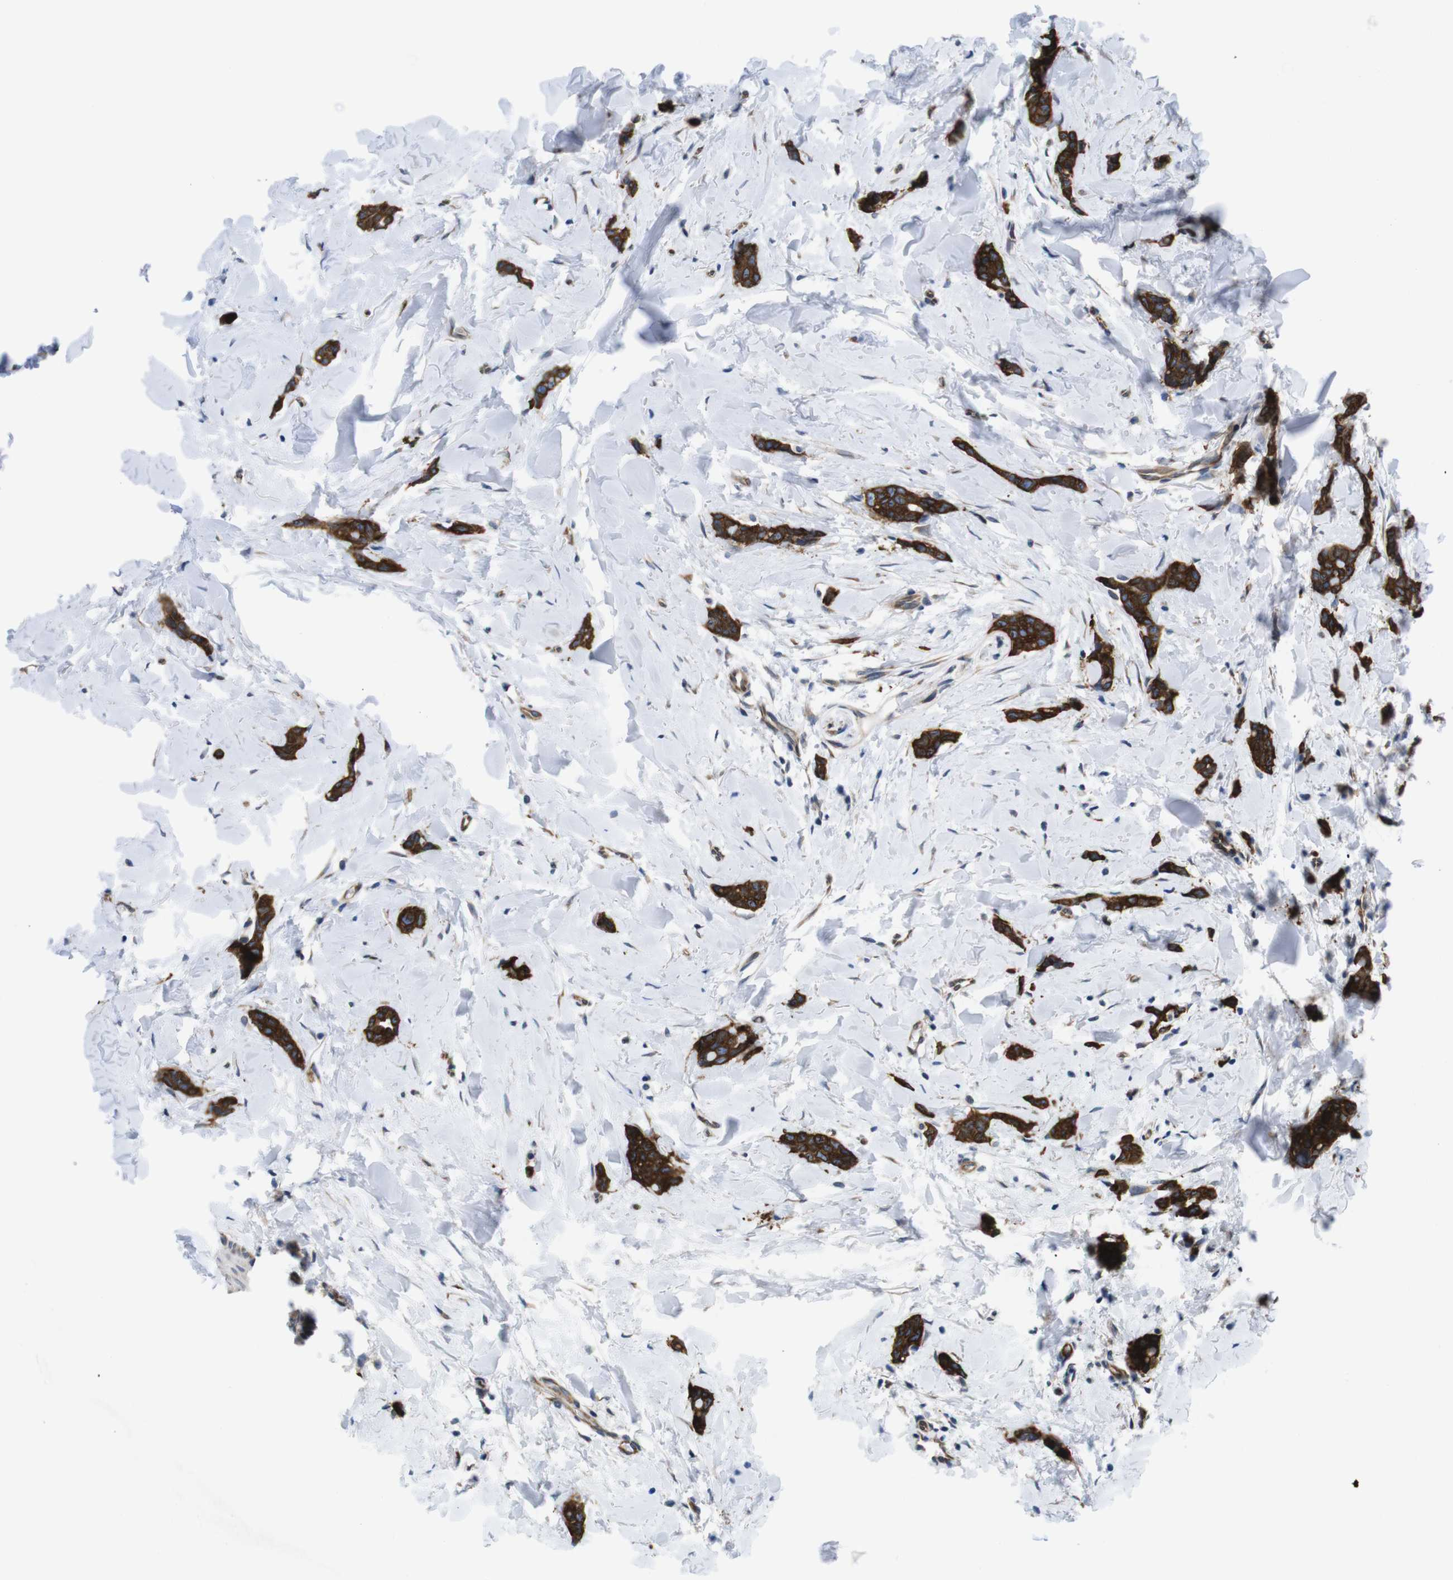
{"staining": {"intensity": "strong", "quantity": ">75%", "location": "cytoplasmic/membranous"}, "tissue": "breast cancer", "cell_type": "Tumor cells", "image_type": "cancer", "snomed": [{"axis": "morphology", "description": "Lobular carcinoma"}, {"axis": "topography", "description": "Skin"}, {"axis": "topography", "description": "Breast"}], "caption": "IHC (DAB (3,3'-diaminobenzidine)) staining of human breast cancer (lobular carcinoma) displays strong cytoplasmic/membranous protein staining in about >75% of tumor cells.", "gene": "HACD3", "patient": {"sex": "female", "age": 46}}